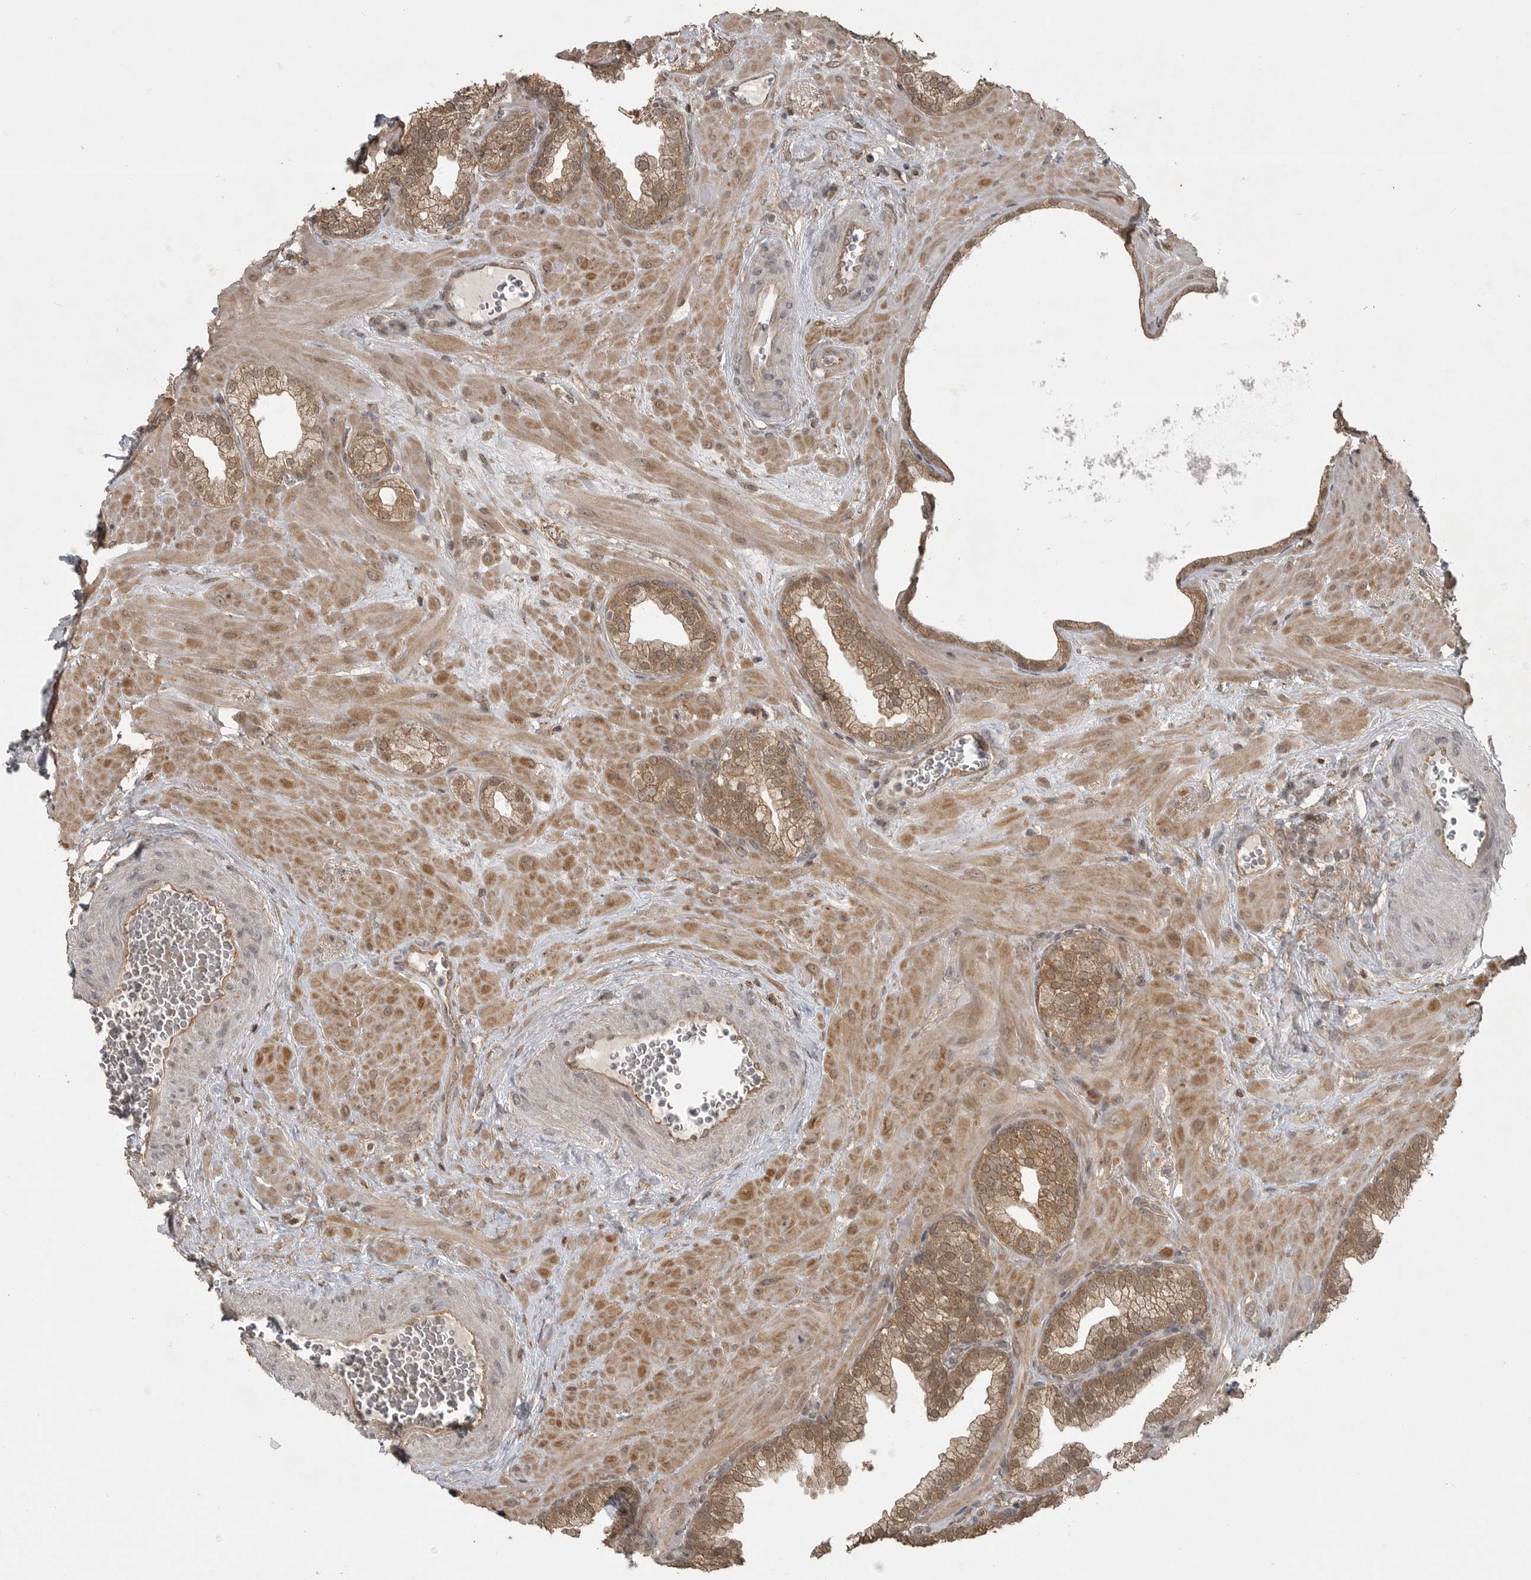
{"staining": {"intensity": "moderate", "quantity": ">75%", "location": "cytoplasmic/membranous"}, "tissue": "prostate", "cell_type": "Glandular cells", "image_type": "normal", "snomed": [{"axis": "morphology", "description": "Normal tissue, NOS"}, {"axis": "morphology", "description": "Urothelial carcinoma, Low grade"}, {"axis": "topography", "description": "Urinary bladder"}, {"axis": "topography", "description": "Prostate"}], "caption": "IHC photomicrograph of benign human prostate stained for a protein (brown), which displays medium levels of moderate cytoplasmic/membranous expression in about >75% of glandular cells.", "gene": "LLGL1", "patient": {"sex": "male", "age": 60}}